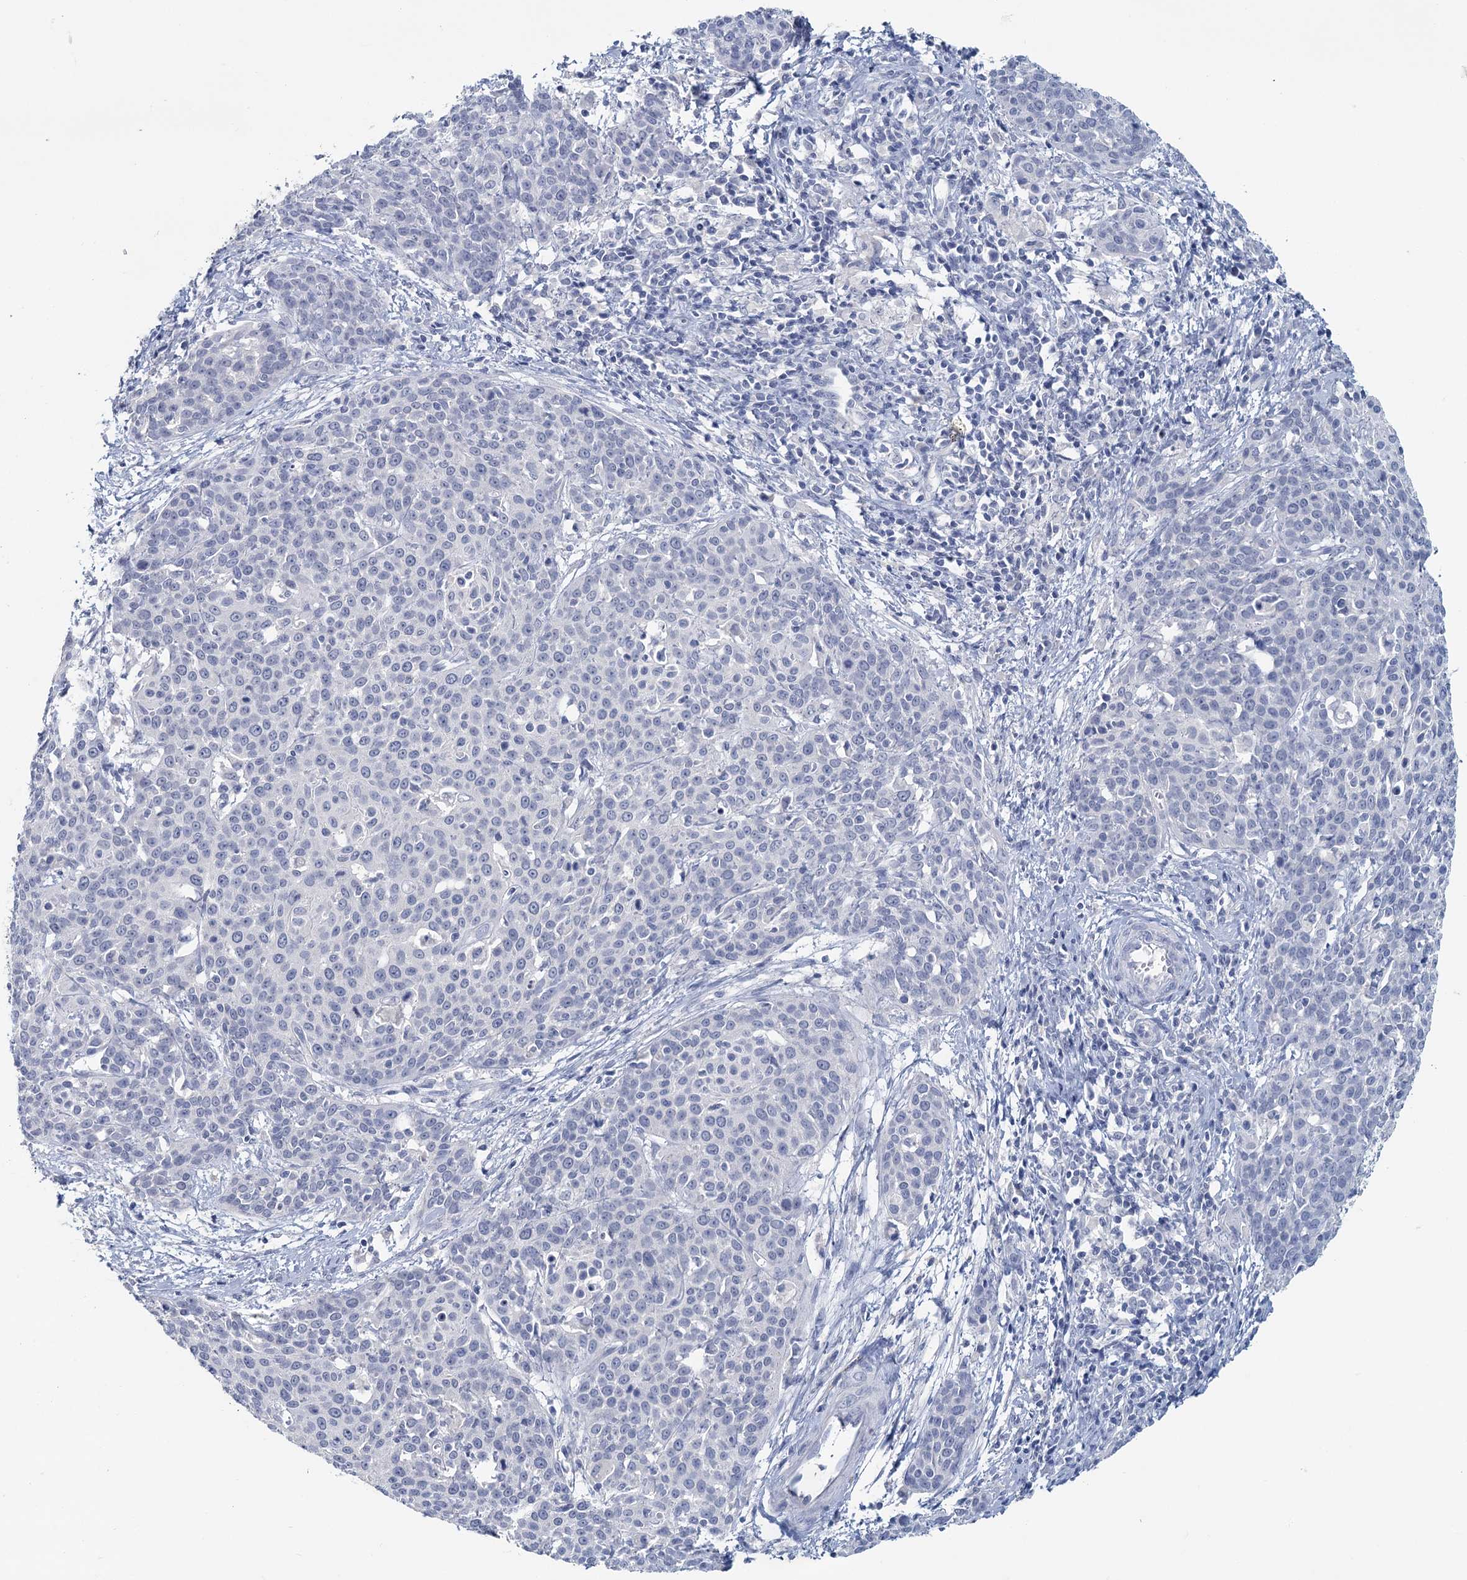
{"staining": {"intensity": "negative", "quantity": "none", "location": "none"}, "tissue": "cervical cancer", "cell_type": "Tumor cells", "image_type": "cancer", "snomed": [{"axis": "morphology", "description": "Squamous cell carcinoma, NOS"}, {"axis": "topography", "description": "Cervix"}], "caption": "Immunohistochemistry (IHC) image of neoplastic tissue: cervical cancer (squamous cell carcinoma) stained with DAB displays no significant protein expression in tumor cells.", "gene": "CHGA", "patient": {"sex": "female", "age": 38}}